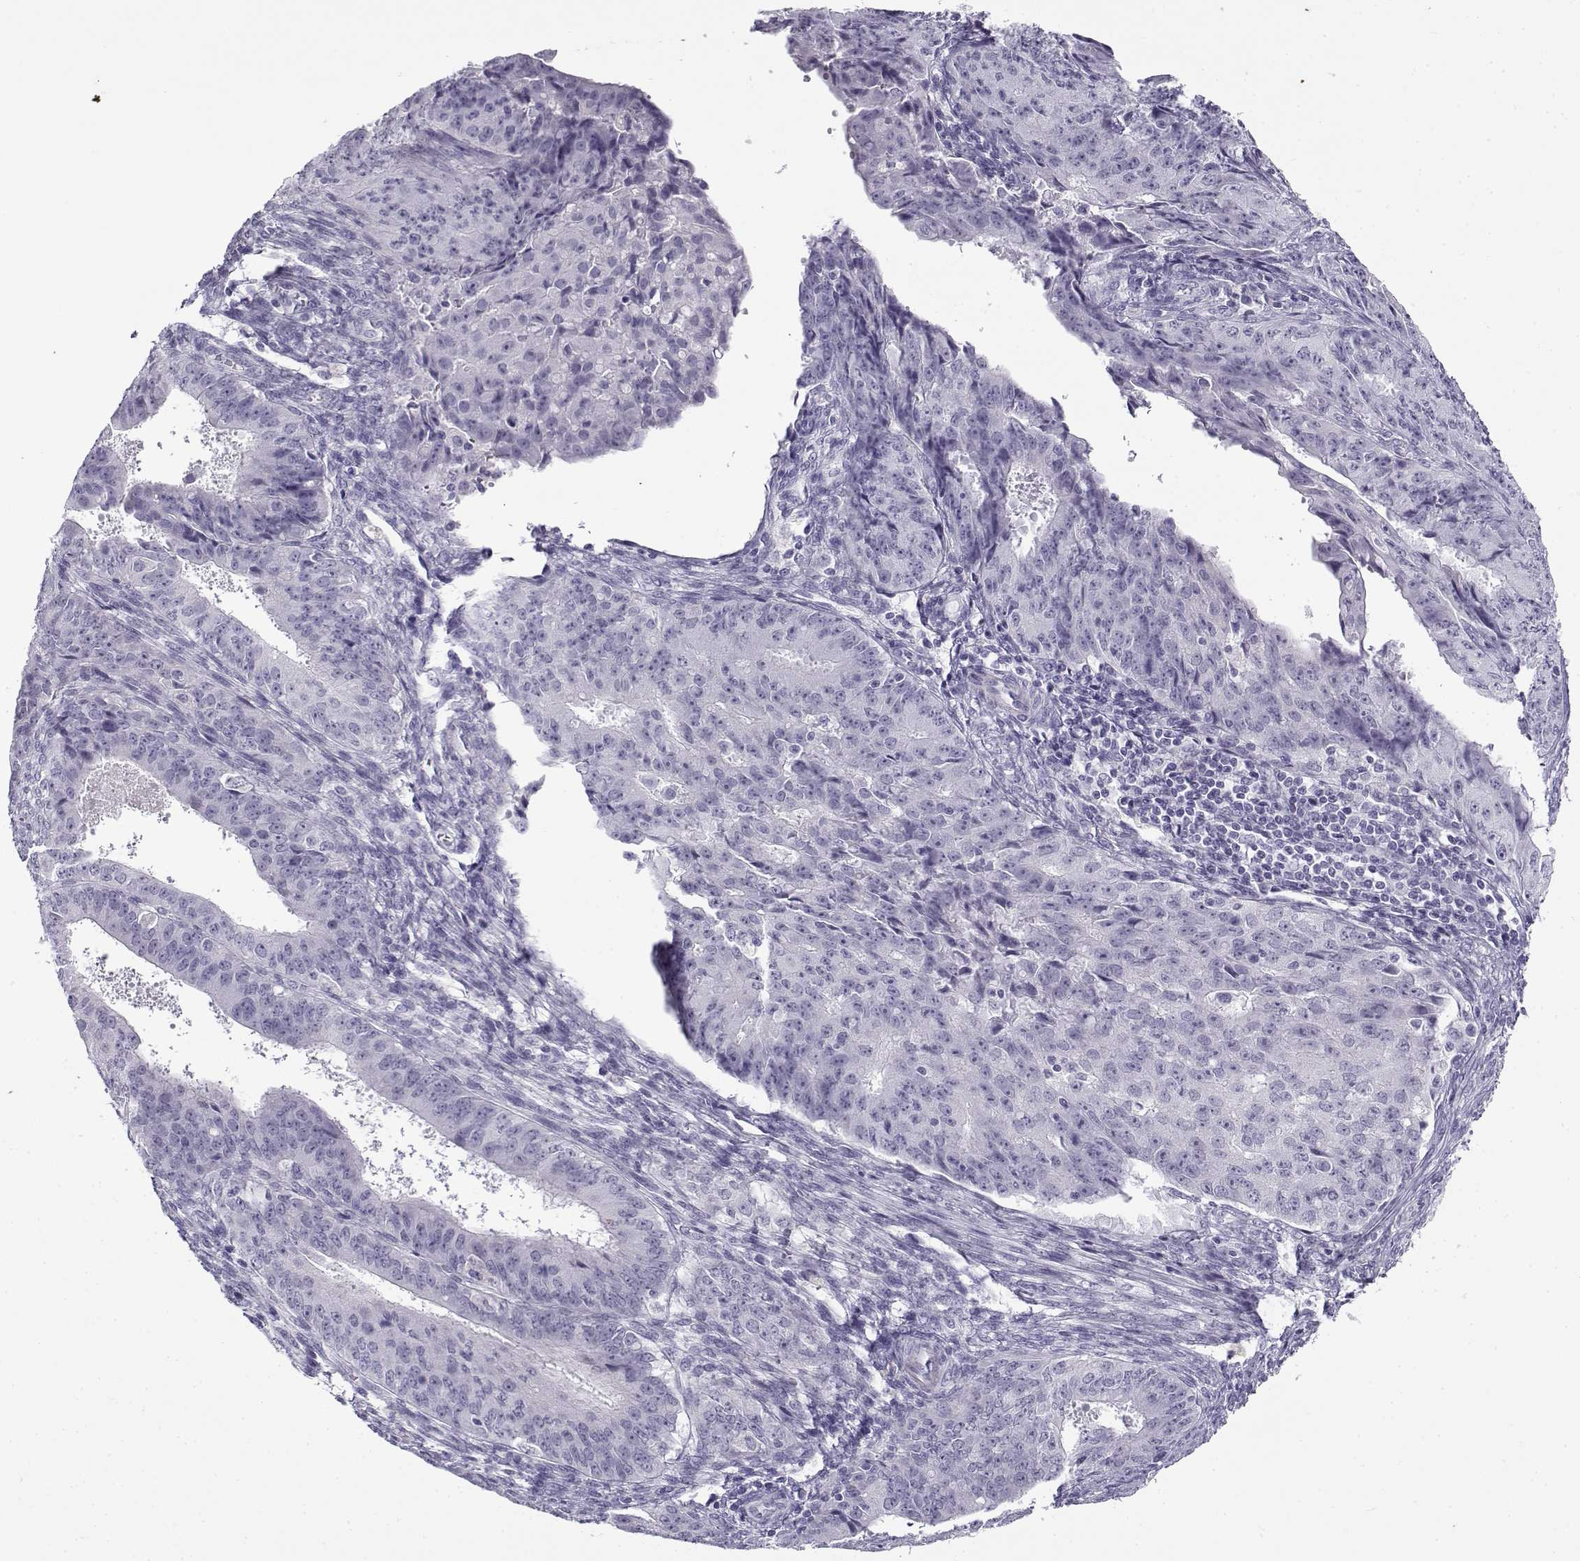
{"staining": {"intensity": "negative", "quantity": "none", "location": "none"}, "tissue": "ovarian cancer", "cell_type": "Tumor cells", "image_type": "cancer", "snomed": [{"axis": "morphology", "description": "Carcinoma, endometroid"}, {"axis": "topography", "description": "Ovary"}], "caption": "This photomicrograph is of endometroid carcinoma (ovarian) stained with immunohistochemistry to label a protein in brown with the nuclei are counter-stained blue. There is no expression in tumor cells. (DAB immunohistochemistry with hematoxylin counter stain).", "gene": "GTSF1L", "patient": {"sex": "female", "age": 42}}